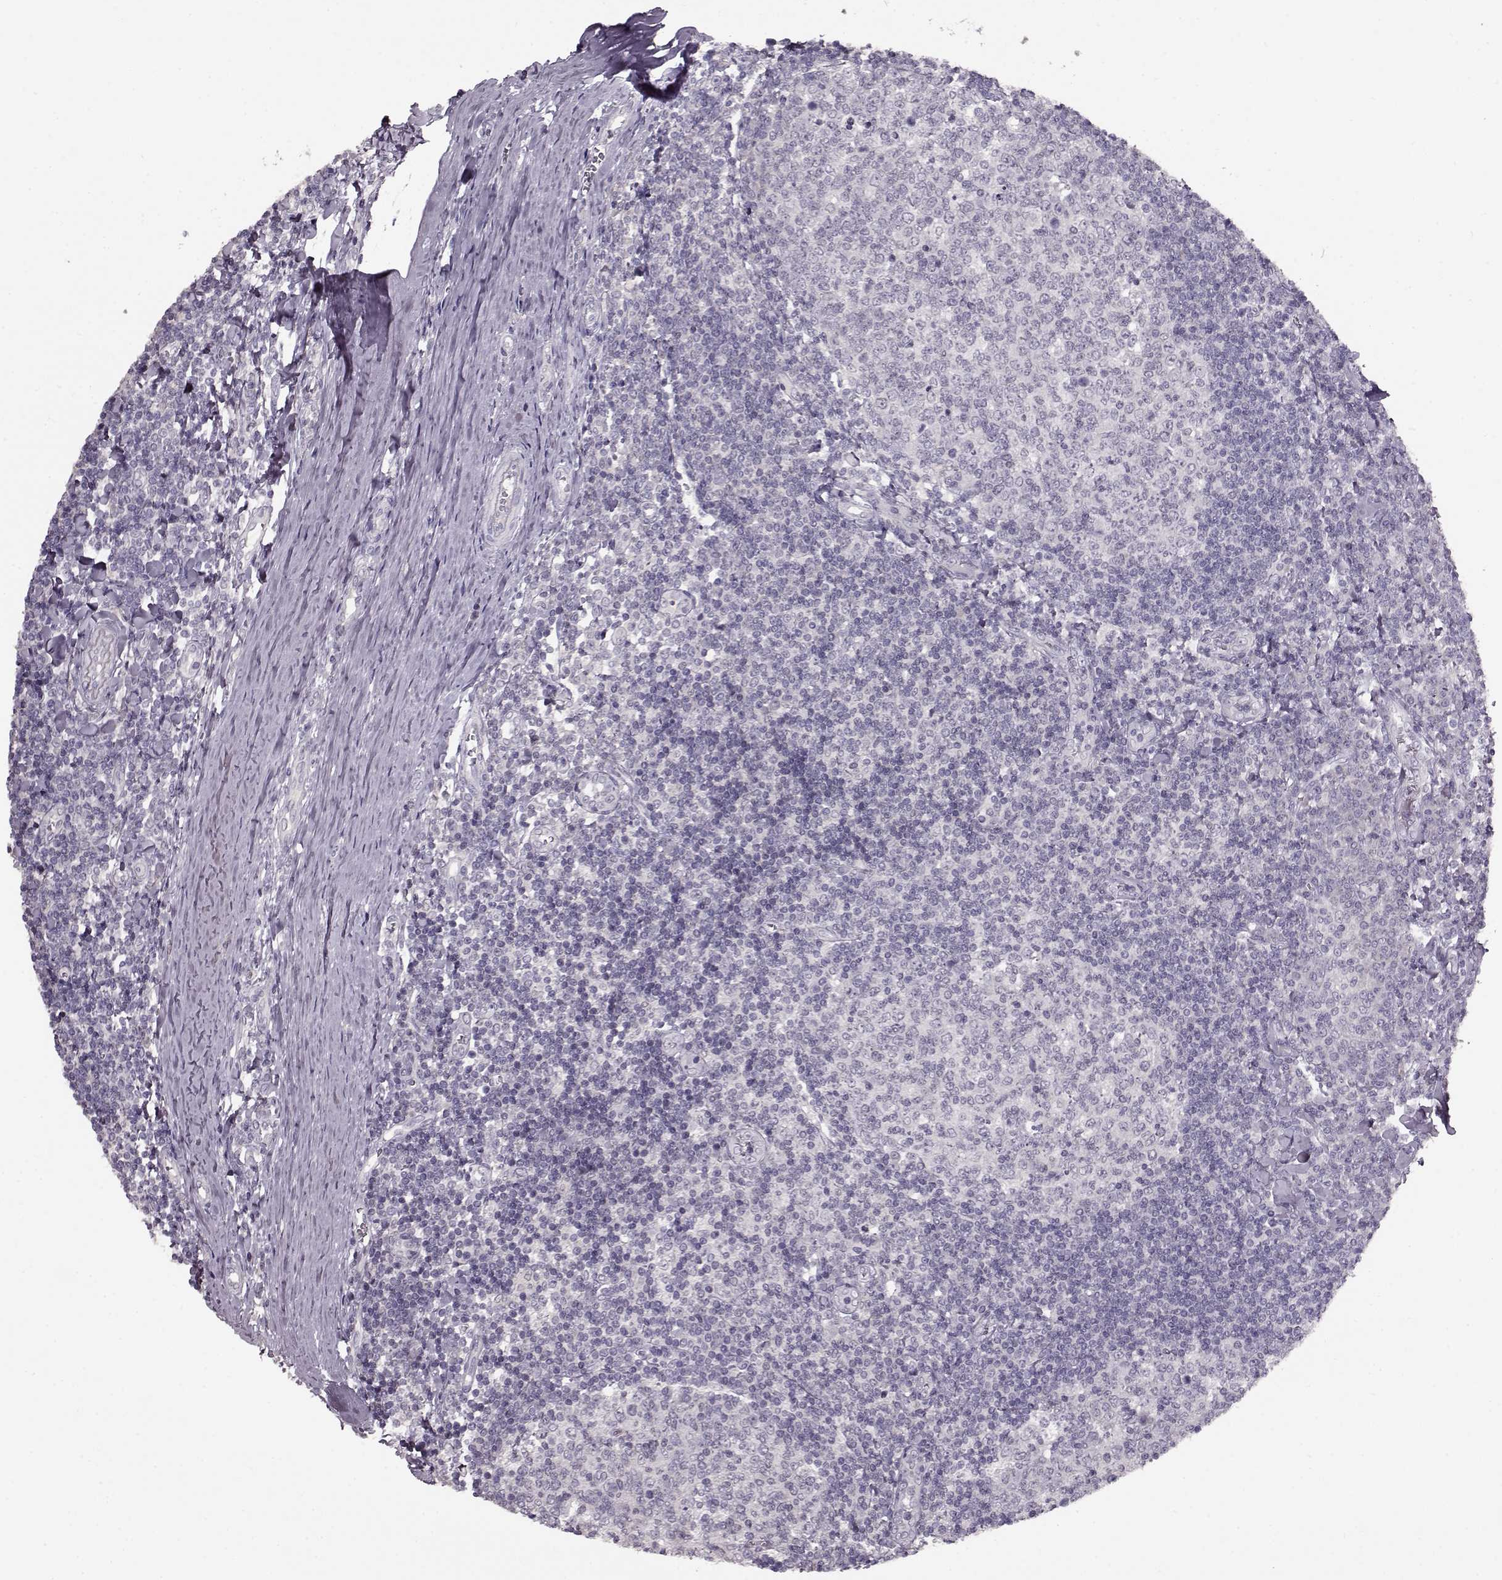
{"staining": {"intensity": "negative", "quantity": "none", "location": "none"}, "tissue": "tonsil", "cell_type": "Germinal center cells", "image_type": "normal", "snomed": [{"axis": "morphology", "description": "Normal tissue, NOS"}, {"axis": "topography", "description": "Tonsil"}], "caption": "Human tonsil stained for a protein using IHC exhibits no expression in germinal center cells.", "gene": "RP1L1", "patient": {"sex": "female", "age": 12}}